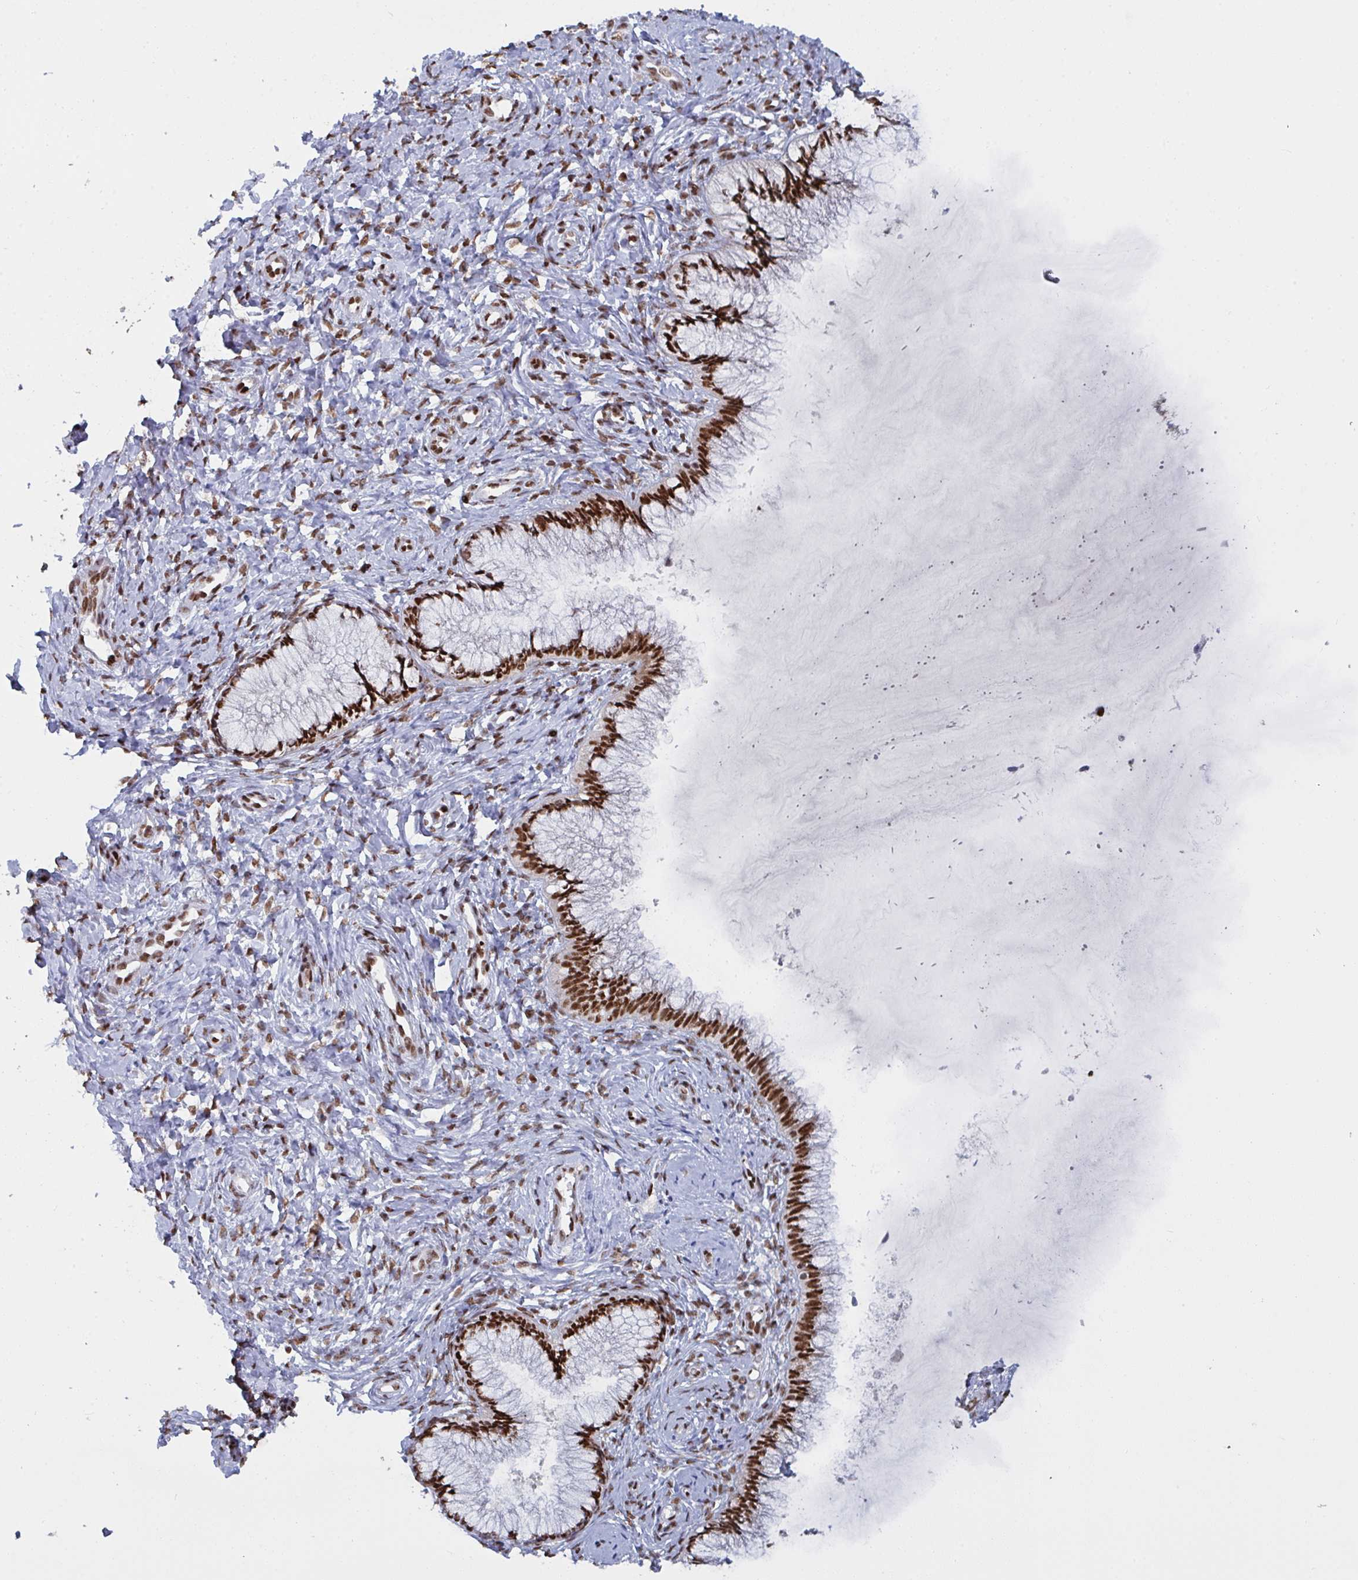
{"staining": {"intensity": "strong", "quantity": ">75%", "location": "nuclear"}, "tissue": "cervix", "cell_type": "Glandular cells", "image_type": "normal", "snomed": [{"axis": "morphology", "description": "Normal tissue, NOS"}, {"axis": "topography", "description": "Cervix"}], "caption": "Immunohistochemistry histopathology image of normal human cervix stained for a protein (brown), which displays high levels of strong nuclear expression in about >75% of glandular cells.", "gene": "ZNF607", "patient": {"sex": "female", "age": 37}}